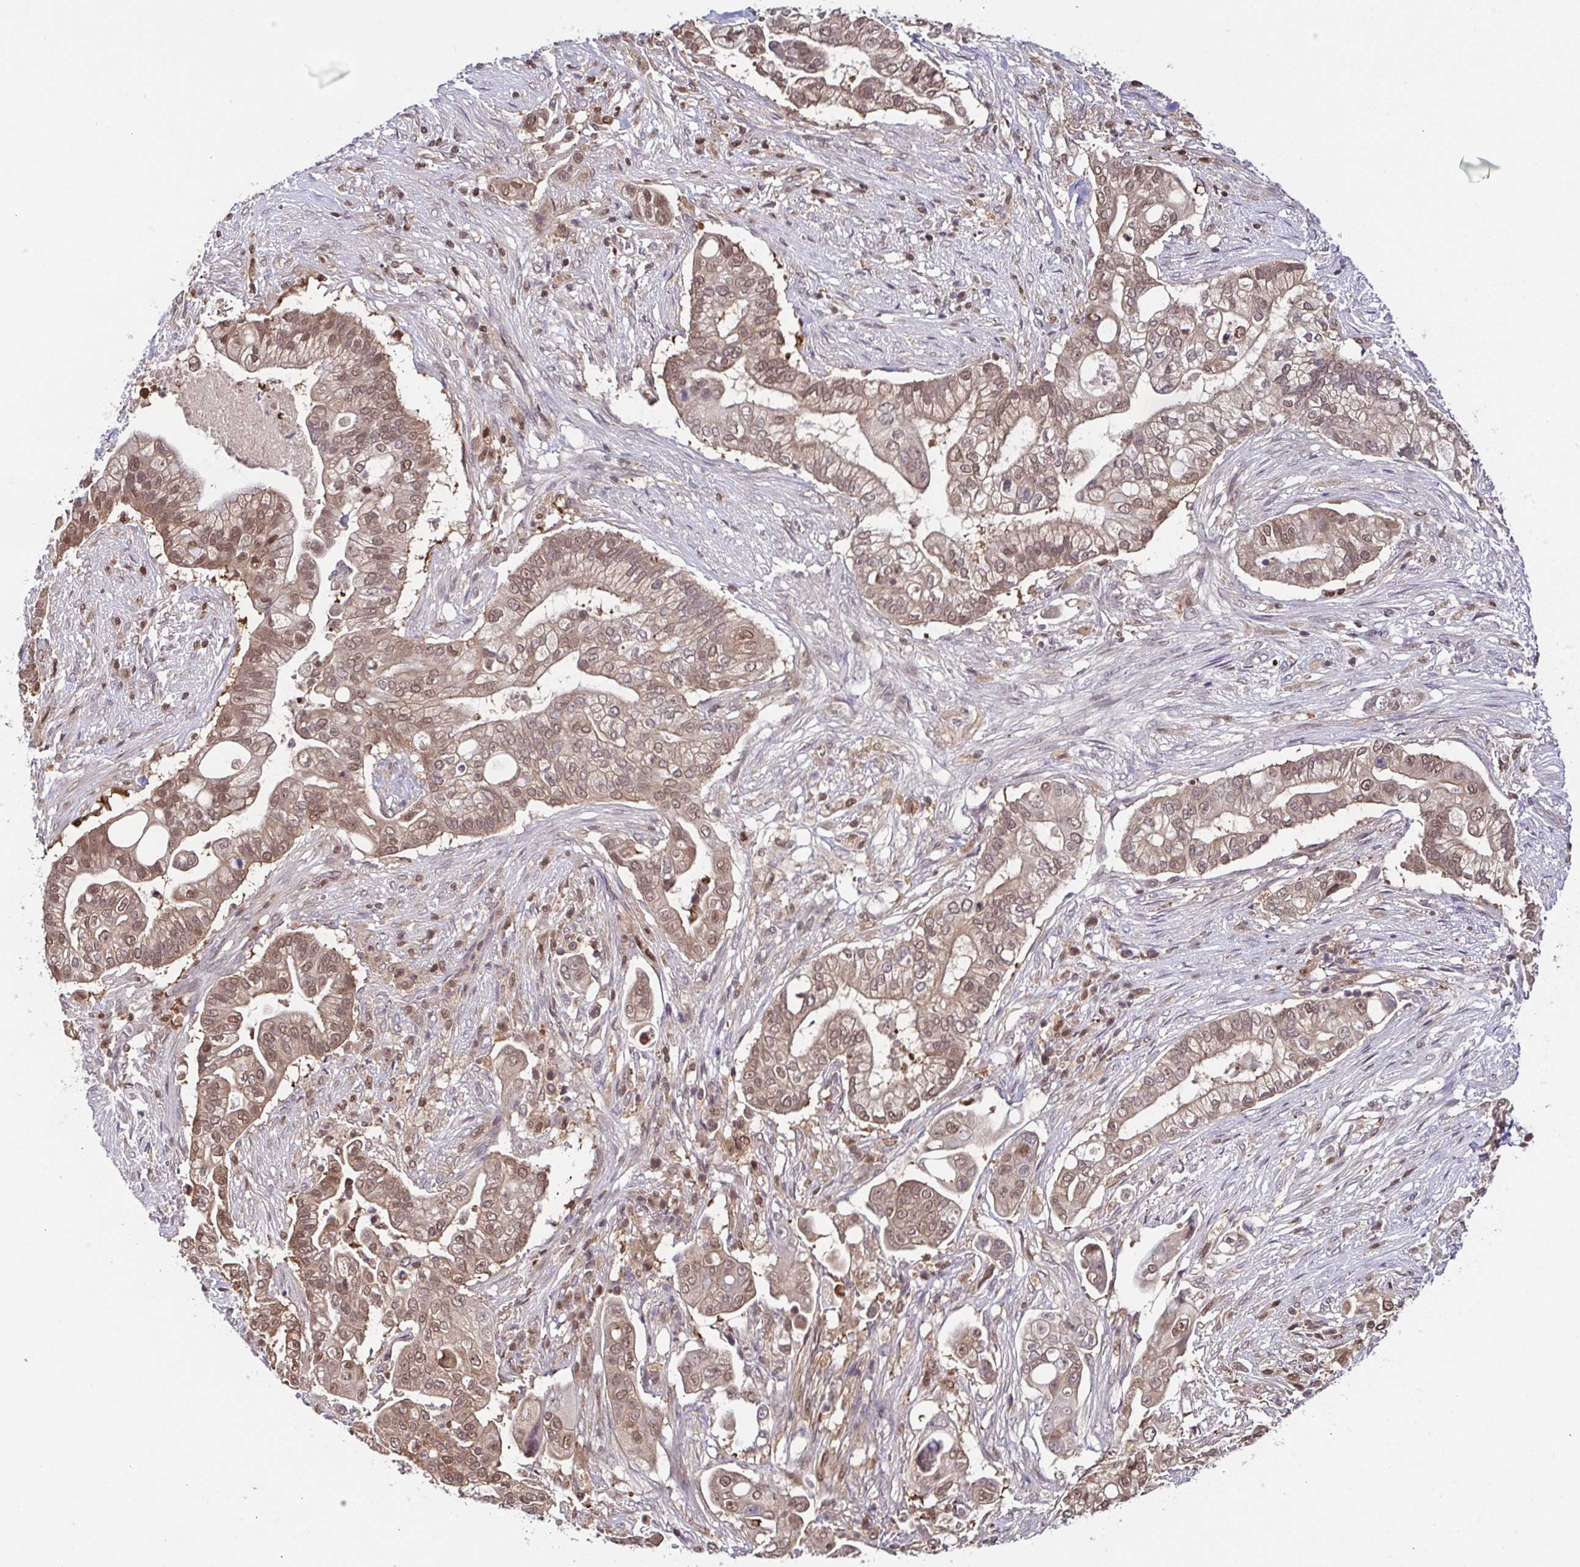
{"staining": {"intensity": "moderate", "quantity": "25%-75%", "location": "cytoplasmic/membranous,nuclear"}, "tissue": "pancreatic cancer", "cell_type": "Tumor cells", "image_type": "cancer", "snomed": [{"axis": "morphology", "description": "Adenocarcinoma, NOS"}, {"axis": "topography", "description": "Pancreas"}], "caption": "Immunohistochemical staining of human pancreatic adenocarcinoma demonstrates moderate cytoplasmic/membranous and nuclear protein staining in about 25%-75% of tumor cells.", "gene": "PSMB9", "patient": {"sex": "female", "age": 69}}